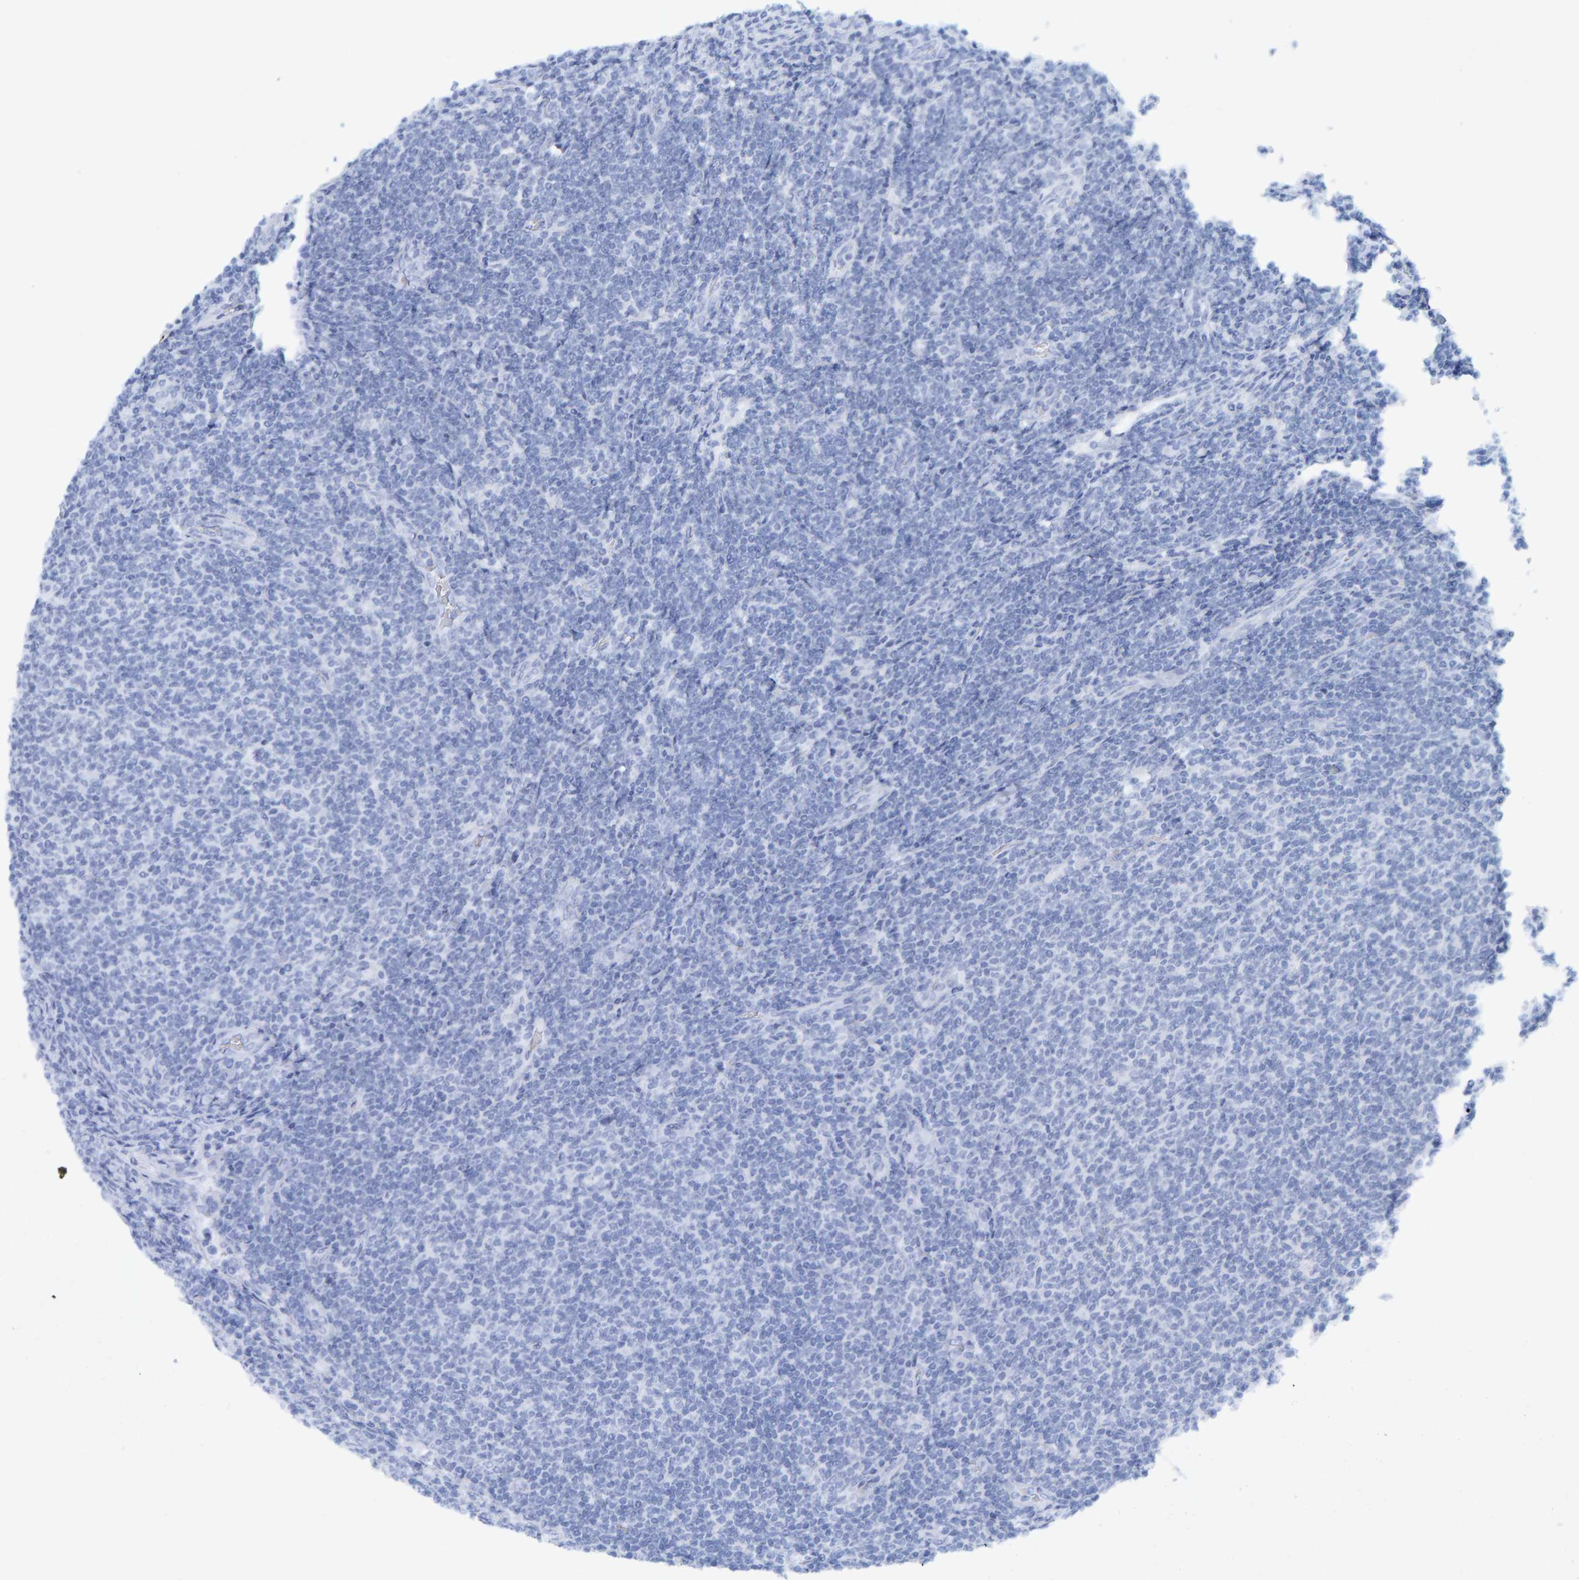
{"staining": {"intensity": "negative", "quantity": "none", "location": "none"}, "tissue": "lymphoma", "cell_type": "Tumor cells", "image_type": "cancer", "snomed": [{"axis": "morphology", "description": "Malignant lymphoma, non-Hodgkin's type, Low grade"}, {"axis": "topography", "description": "Lymph node"}], "caption": "Malignant lymphoma, non-Hodgkin's type (low-grade) was stained to show a protein in brown. There is no significant positivity in tumor cells. Brightfield microscopy of immunohistochemistry stained with DAB (3,3'-diaminobenzidine) (brown) and hematoxylin (blue), captured at high magnification.", "gene": "SFTPC", "patient": {"sex": "male", "age": 66}}